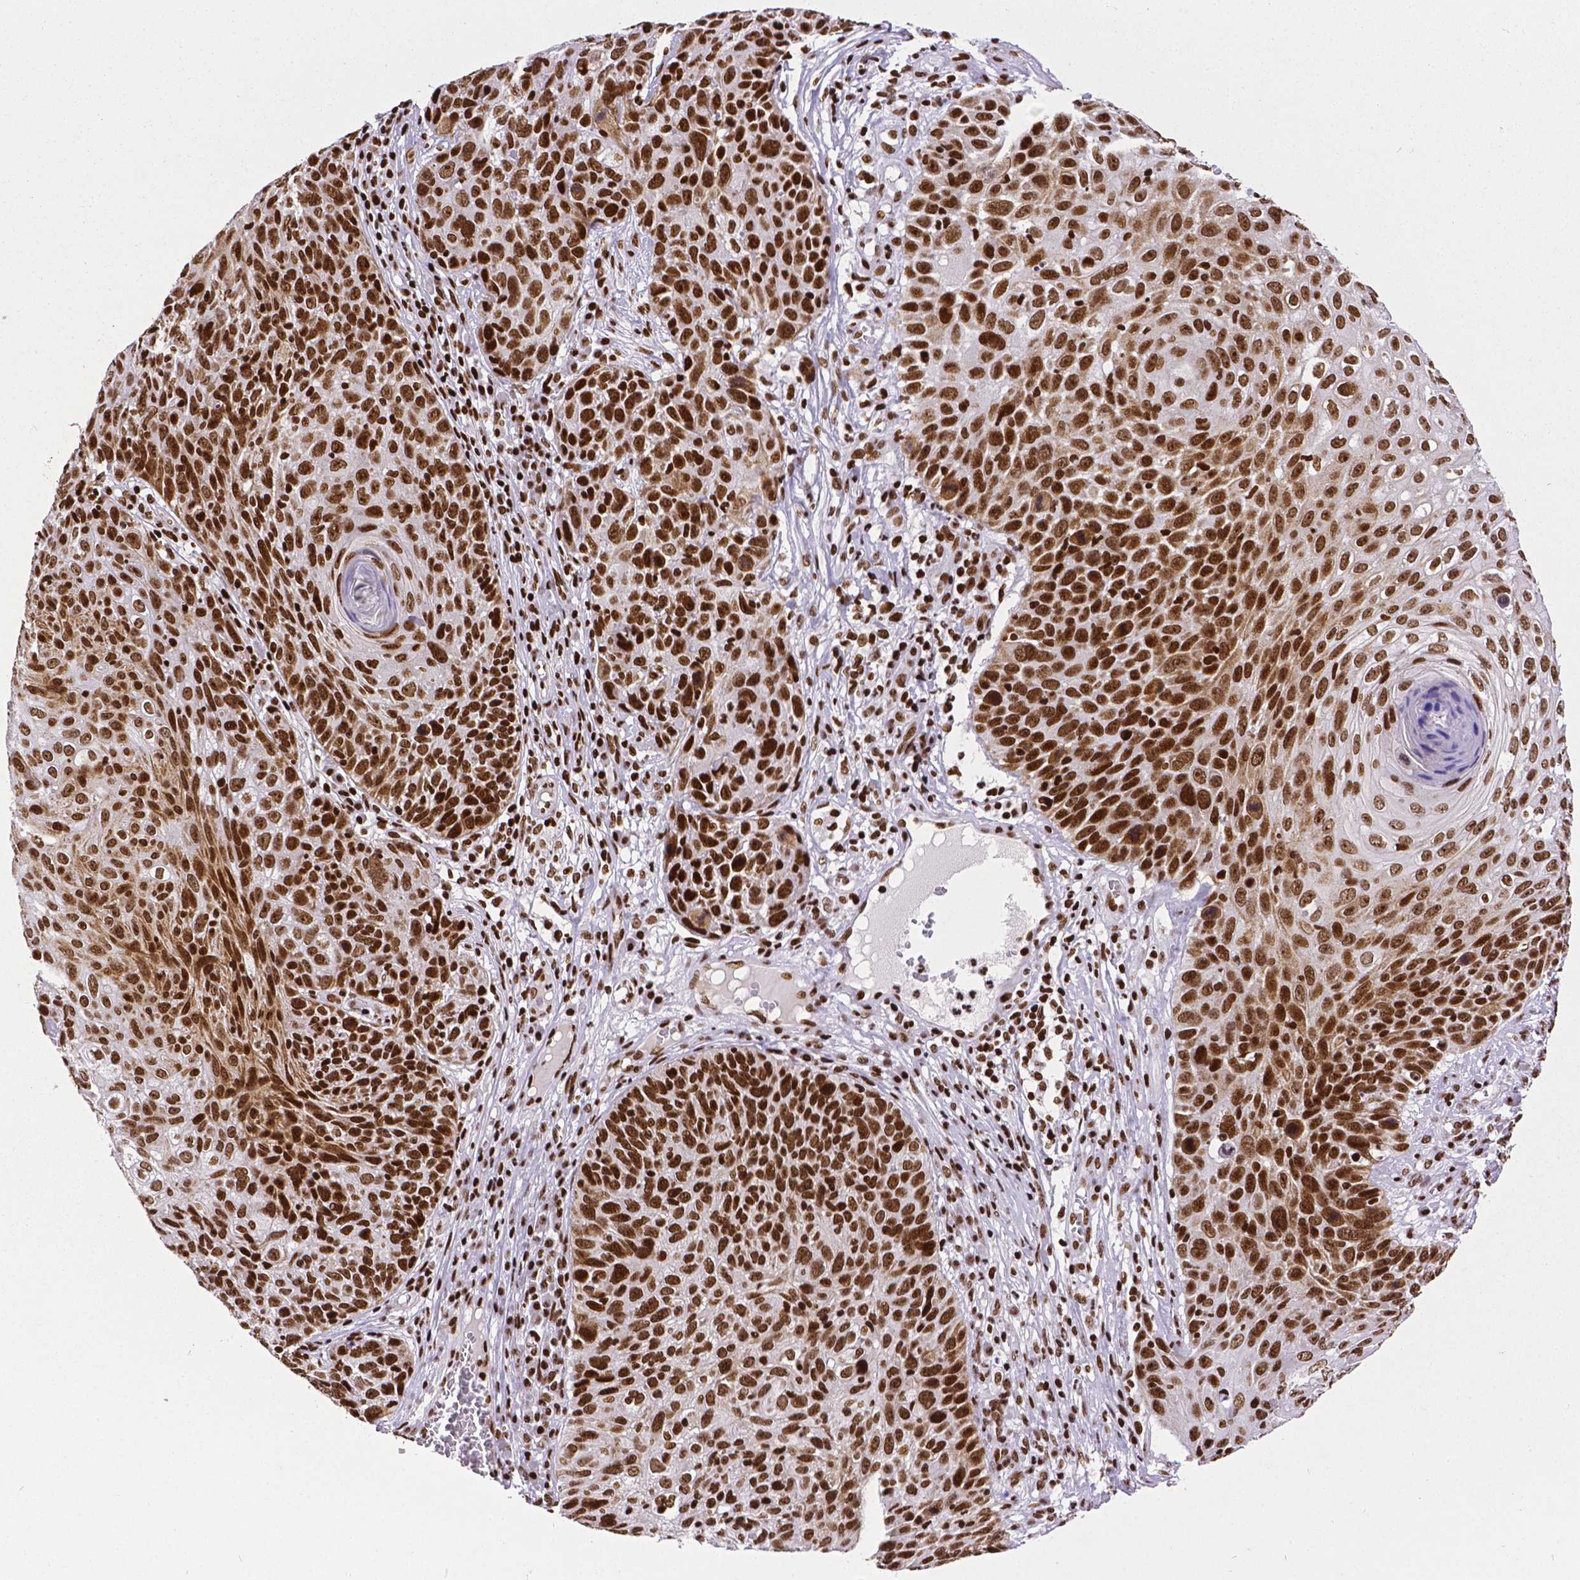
{"staining": {"intensity": "strong", "quantity": ">75%", "location": "nuclear"}, "tissue": "skin cancer", "cell_type": "Tumor cells", "image_type": "cancer", "snomed": [{"axis": "morphology", "description": "Squamous cell carcinoma, NOS"}, {"axis": "topography", "description": "Skin"}], "caption": "A brown stain shows strong nuclear positivity of a protein in human skin cancer (squamous cell carcinoma) tumor cells. The protein is stained brown, and the nuclei are stained in blue (DAB (3,3'-diaminobenzidine) IHC with brightfield microscopy, high magnification).", "gene": "CTCF", "patient": {"sex": "male", "age": 92}}